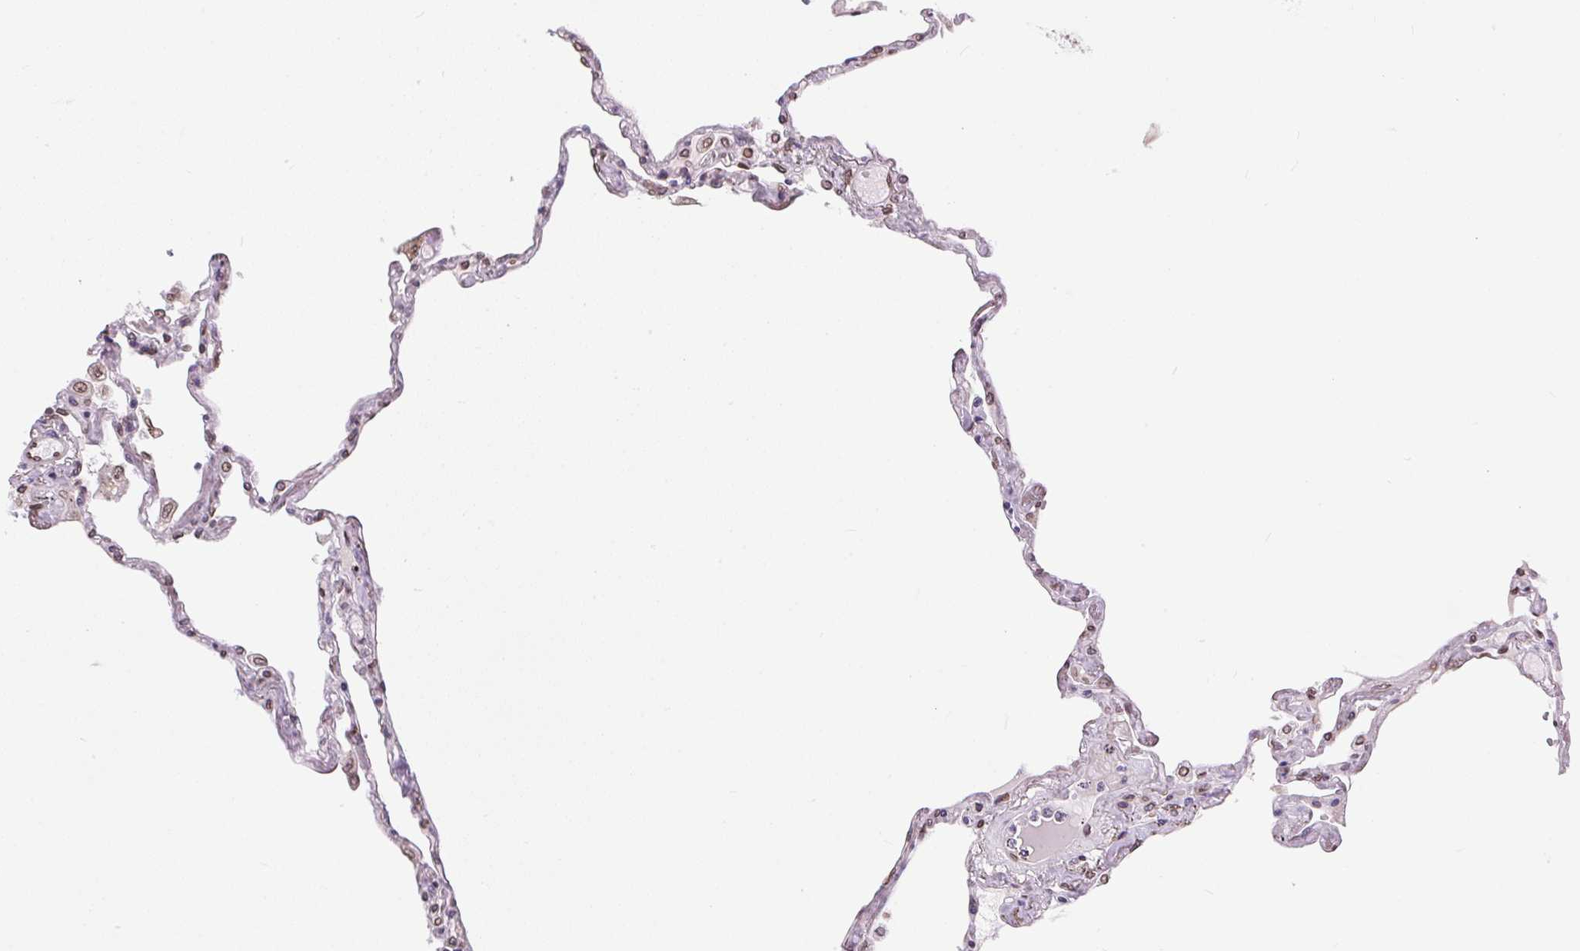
{"staining": {"intensity": "moderate", "quantity": "25%-75%", "location": "nuclear"}, "tissue": "lung", "cell_type": "Alveolar cells", "image_type": "normal", "snomed": [{"axis": "morphology", "description": "Normal tissue, NOS"}, {"axis": "morphology", "description": "Adenocarcinoma, NOS"}, {"axis": "topography", "description": "Cartilage tissue"}, {"axis": "topography", "description": "Lung"}], "caption": "The photomicrograph shows immunohistochemical staining of normal lung. There is moderate nuclear expression is appreciated in approximately 25%-75% of alveolar cells. (DAB (3,3'-diaminobenzidine) = brown stain, brightfield microscopy at high magnification).", "gene": "TMEM175", "patient": {"sex": "female", "age": 67}}